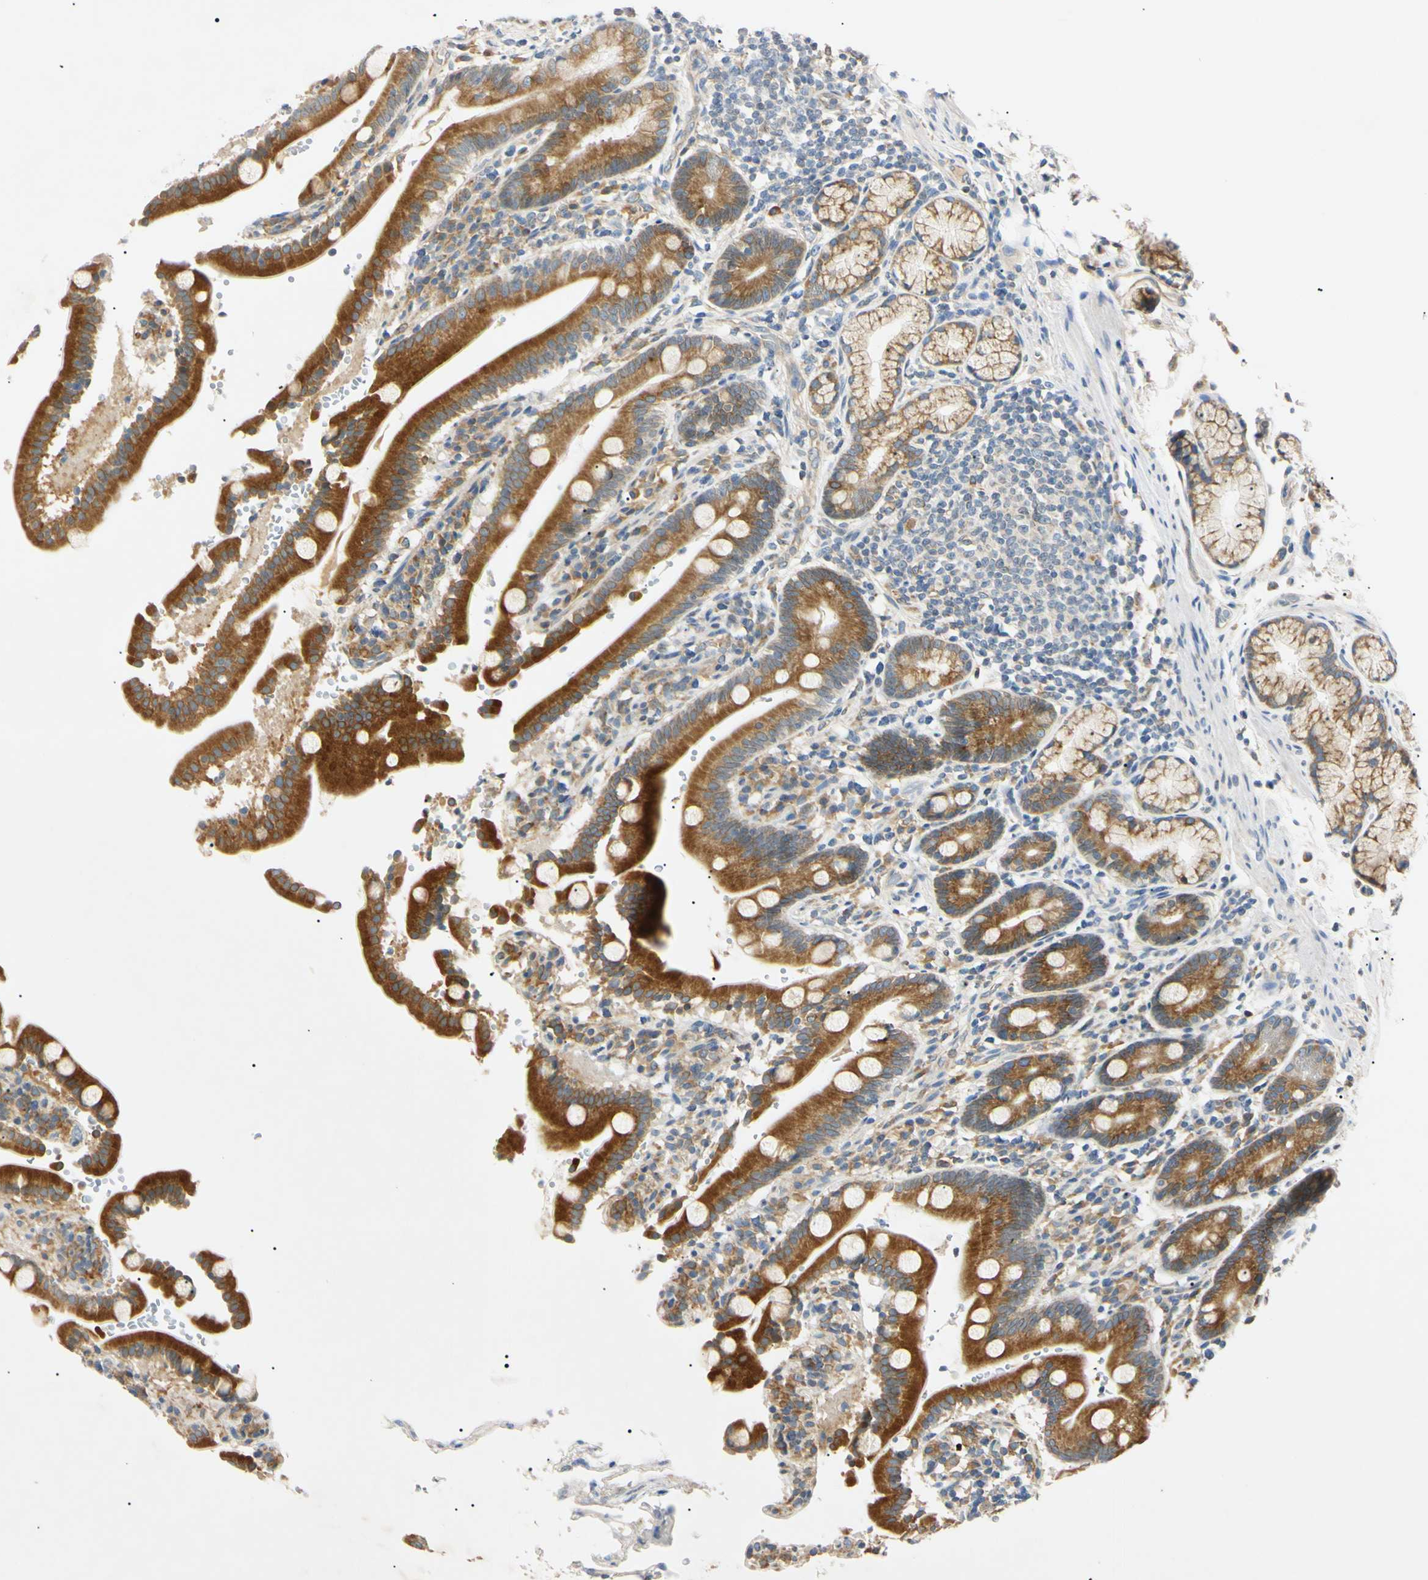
{"staining": {"intensity": "moderate", "quantity": ">75%", "location": "cytoplasmic/membranous"}, "tissue": "duodenum", "cell_type": "Glandular cells", "image_type": "normal", "snomed": [{"axis": "morphology", "description": "Normal tissue, NOS"}, {"axis": "topography", "description": "Small intestine, NOS"}], "caption": "High-power microscopy captured an immunohistochemistry (IHC) micrograph of unremarkable duodenum, revealing moderate cytoplasmic/membranous staining in approximately >75% of glandular cells.", "gene": "DNAJB12", "patient": {"sex": "female", "age": 71}}